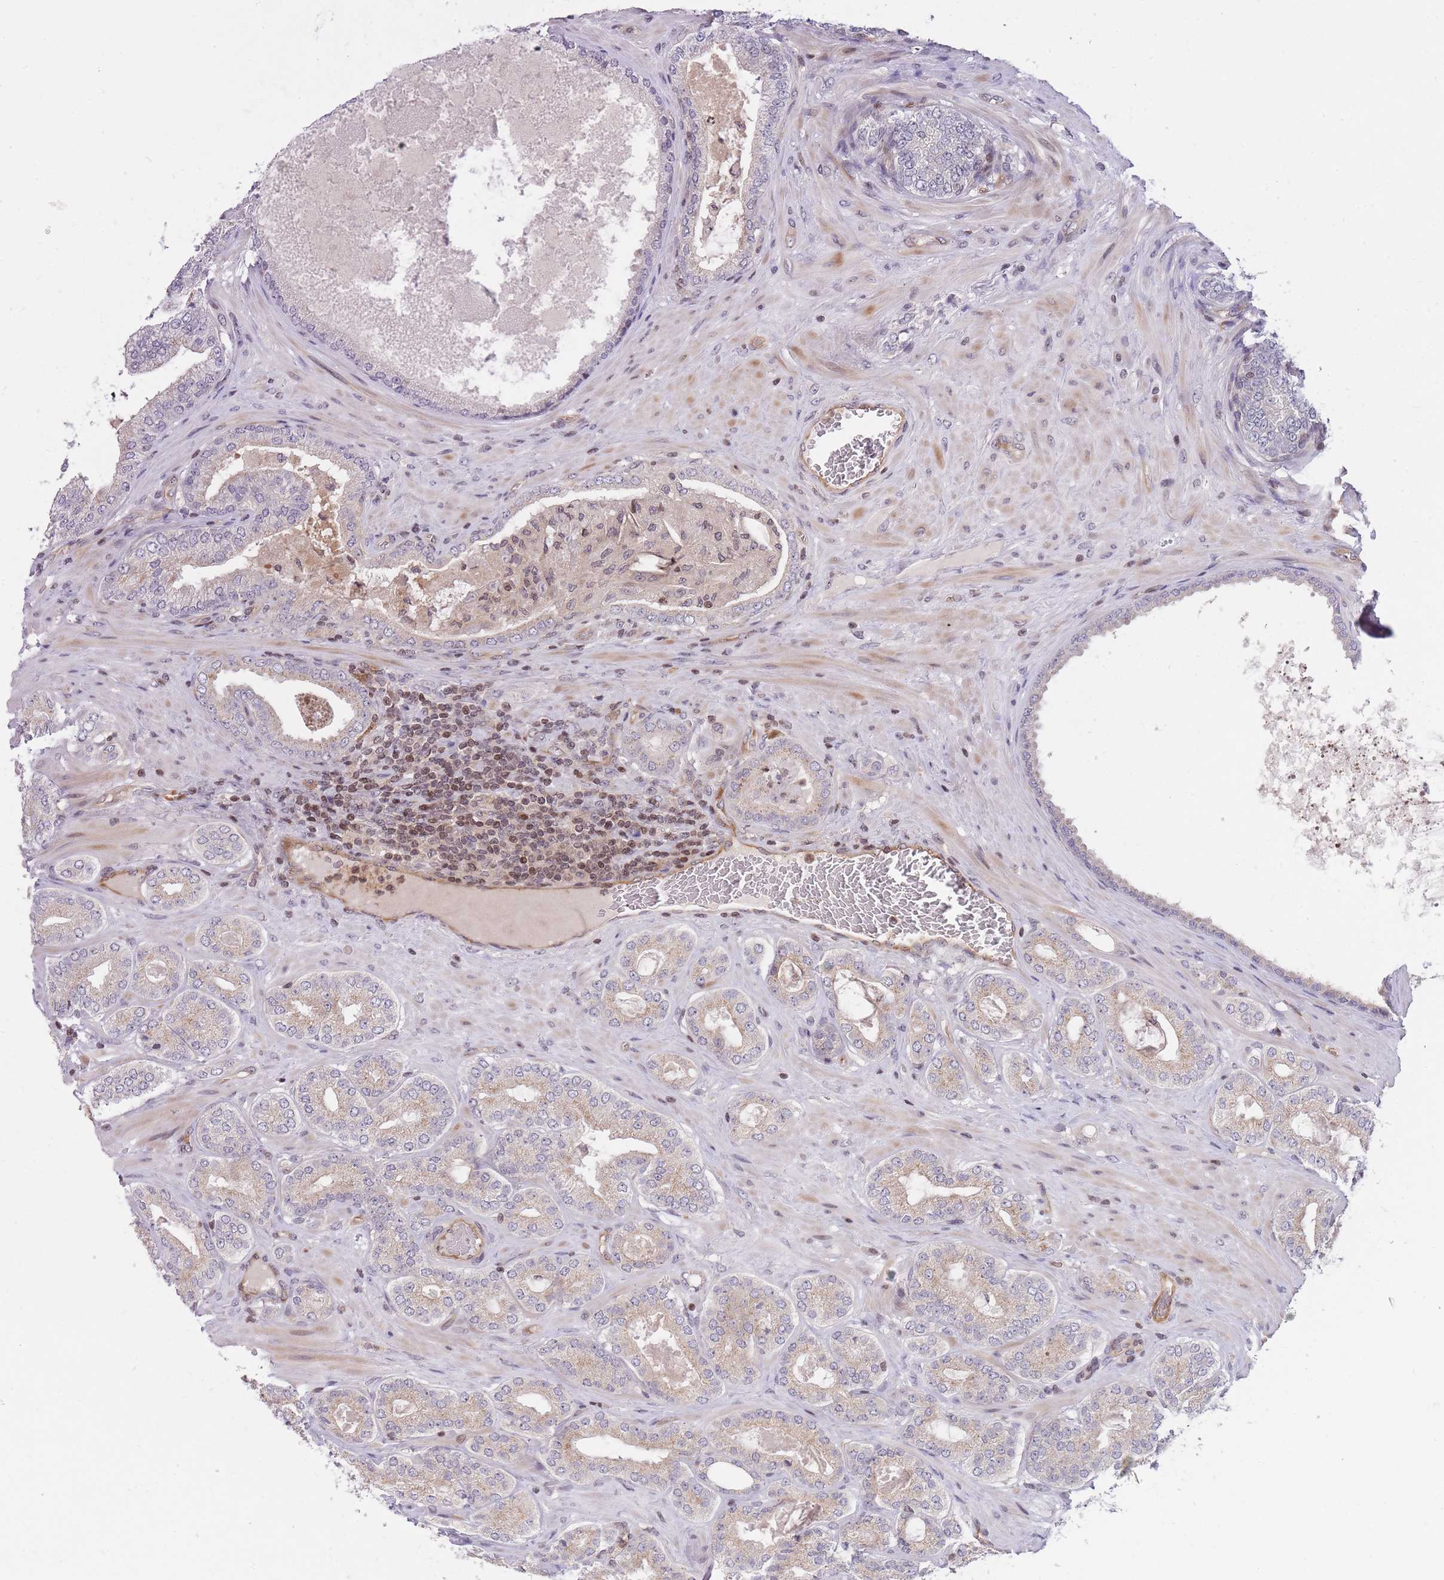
{"staining": {"intensity": "weak", "quantity": ">75%", "location": "cytoplasmic/membranous"}, "tissue": "prostate cancer", "cell_type": "Tumor cells", "image_type": "cancer", "snomed": [{"axis": "morphology", "description": "Adenocarcinoma, Low grade"}, {"axis": "topography", "description": "Prostate"}], "caption": "Prostate cancer tissue demonstrates weak cytoplasmic/membranous positivity in about >75% of tumor cells, visualized by immunohistochemistry.", "gene": "SLC35F5", "patient": {"sex": "male", "age": 63}}